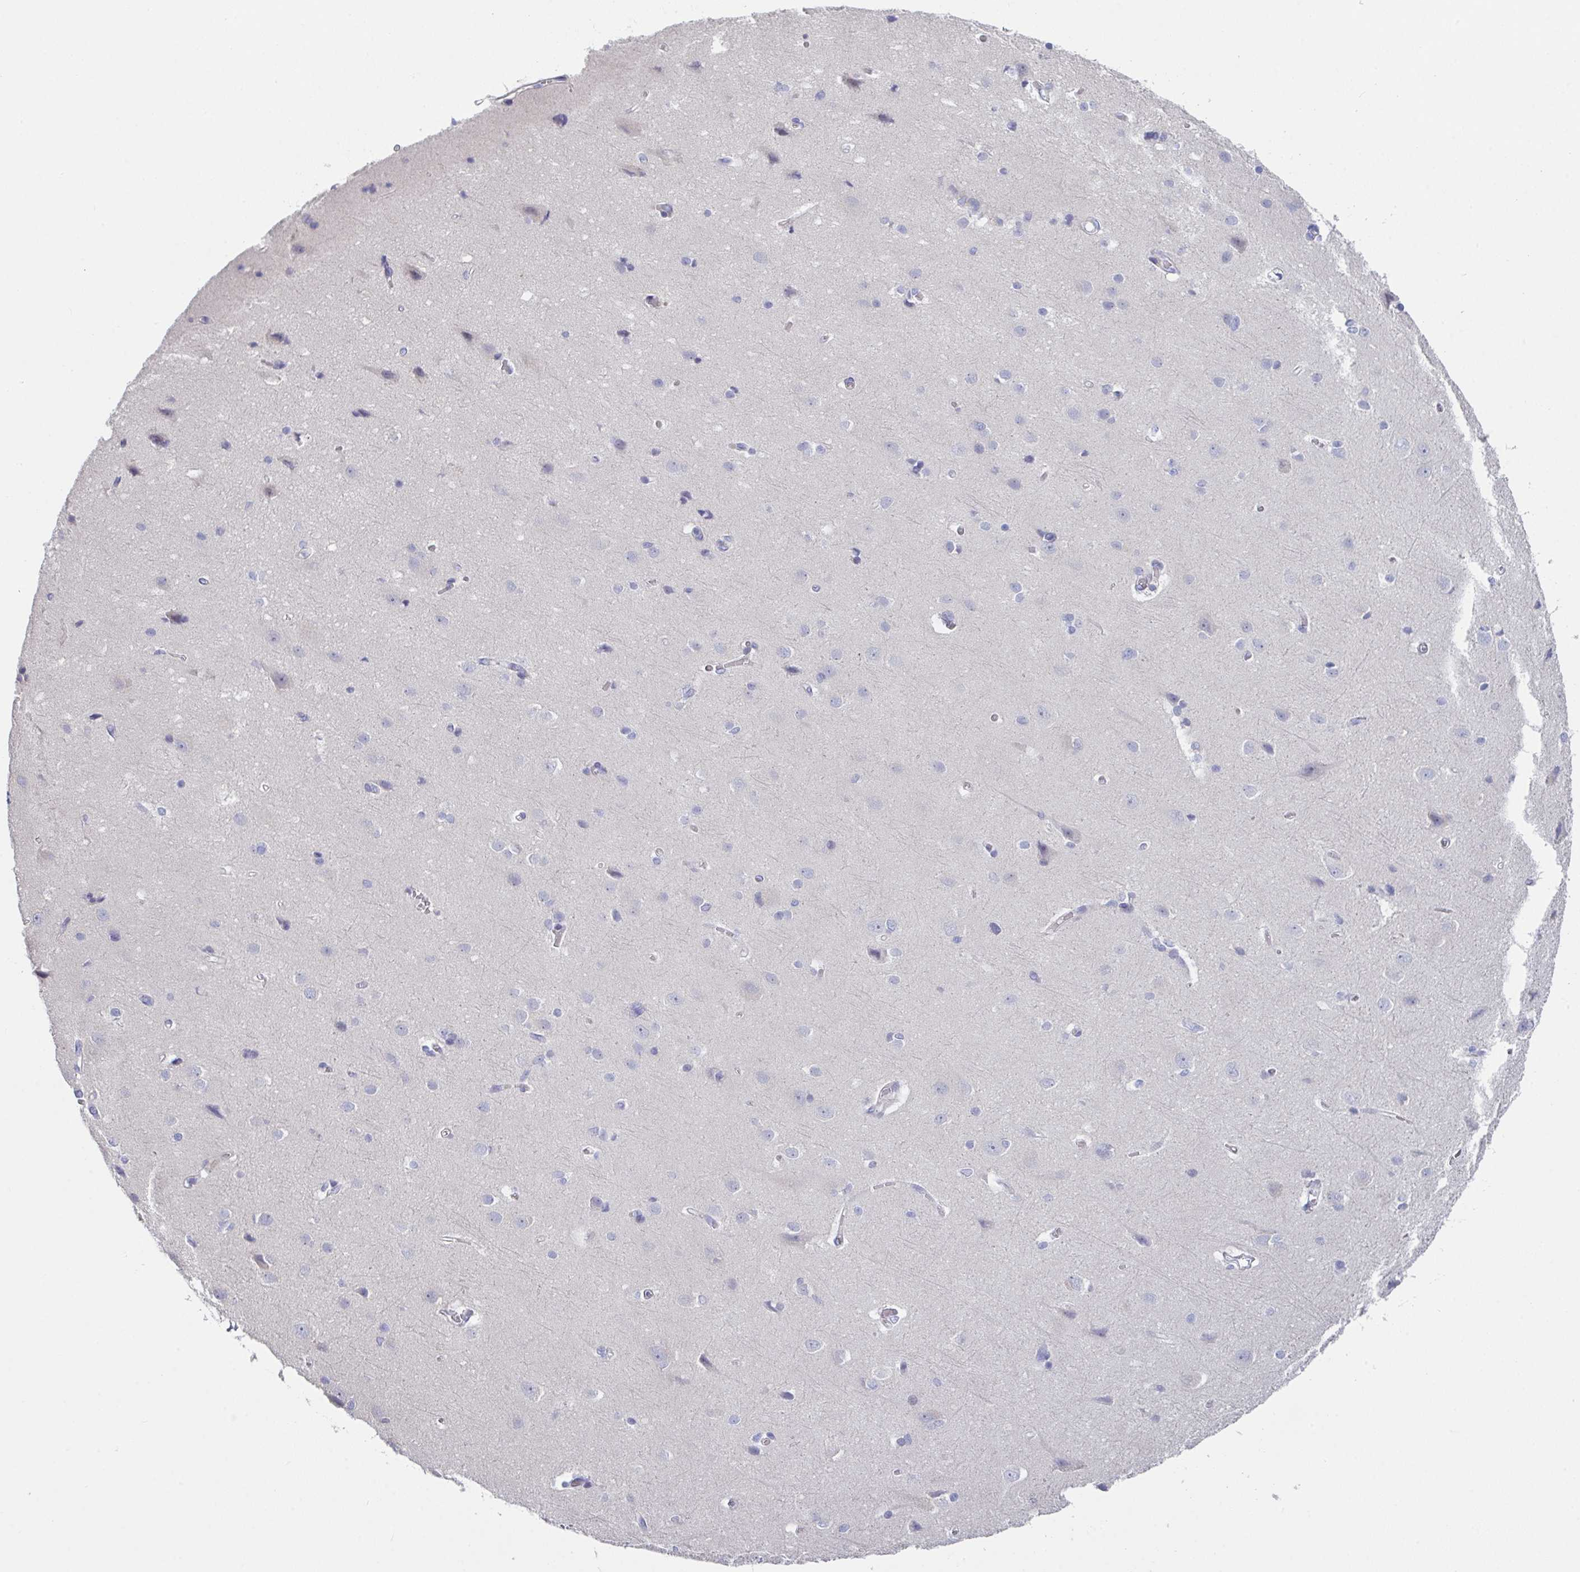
{"staining": {"intensity": "negative", "quantity": "none", "location": "none"}, "tissue": "cerebral cortex", "cell_type": "Endothelial cells", "image_type": "normal", "snomed": [{"axis": "morphology", "description": "Normal tissue, NOS"}, {"axis": "topography", "description": "Cerebral cortex"}], "caption": "IHC of benign human cerebral cortex displays no staining in endothelial cells.", "gene": "FBXO47", "patient": {"sex": "male", "age": 37}}